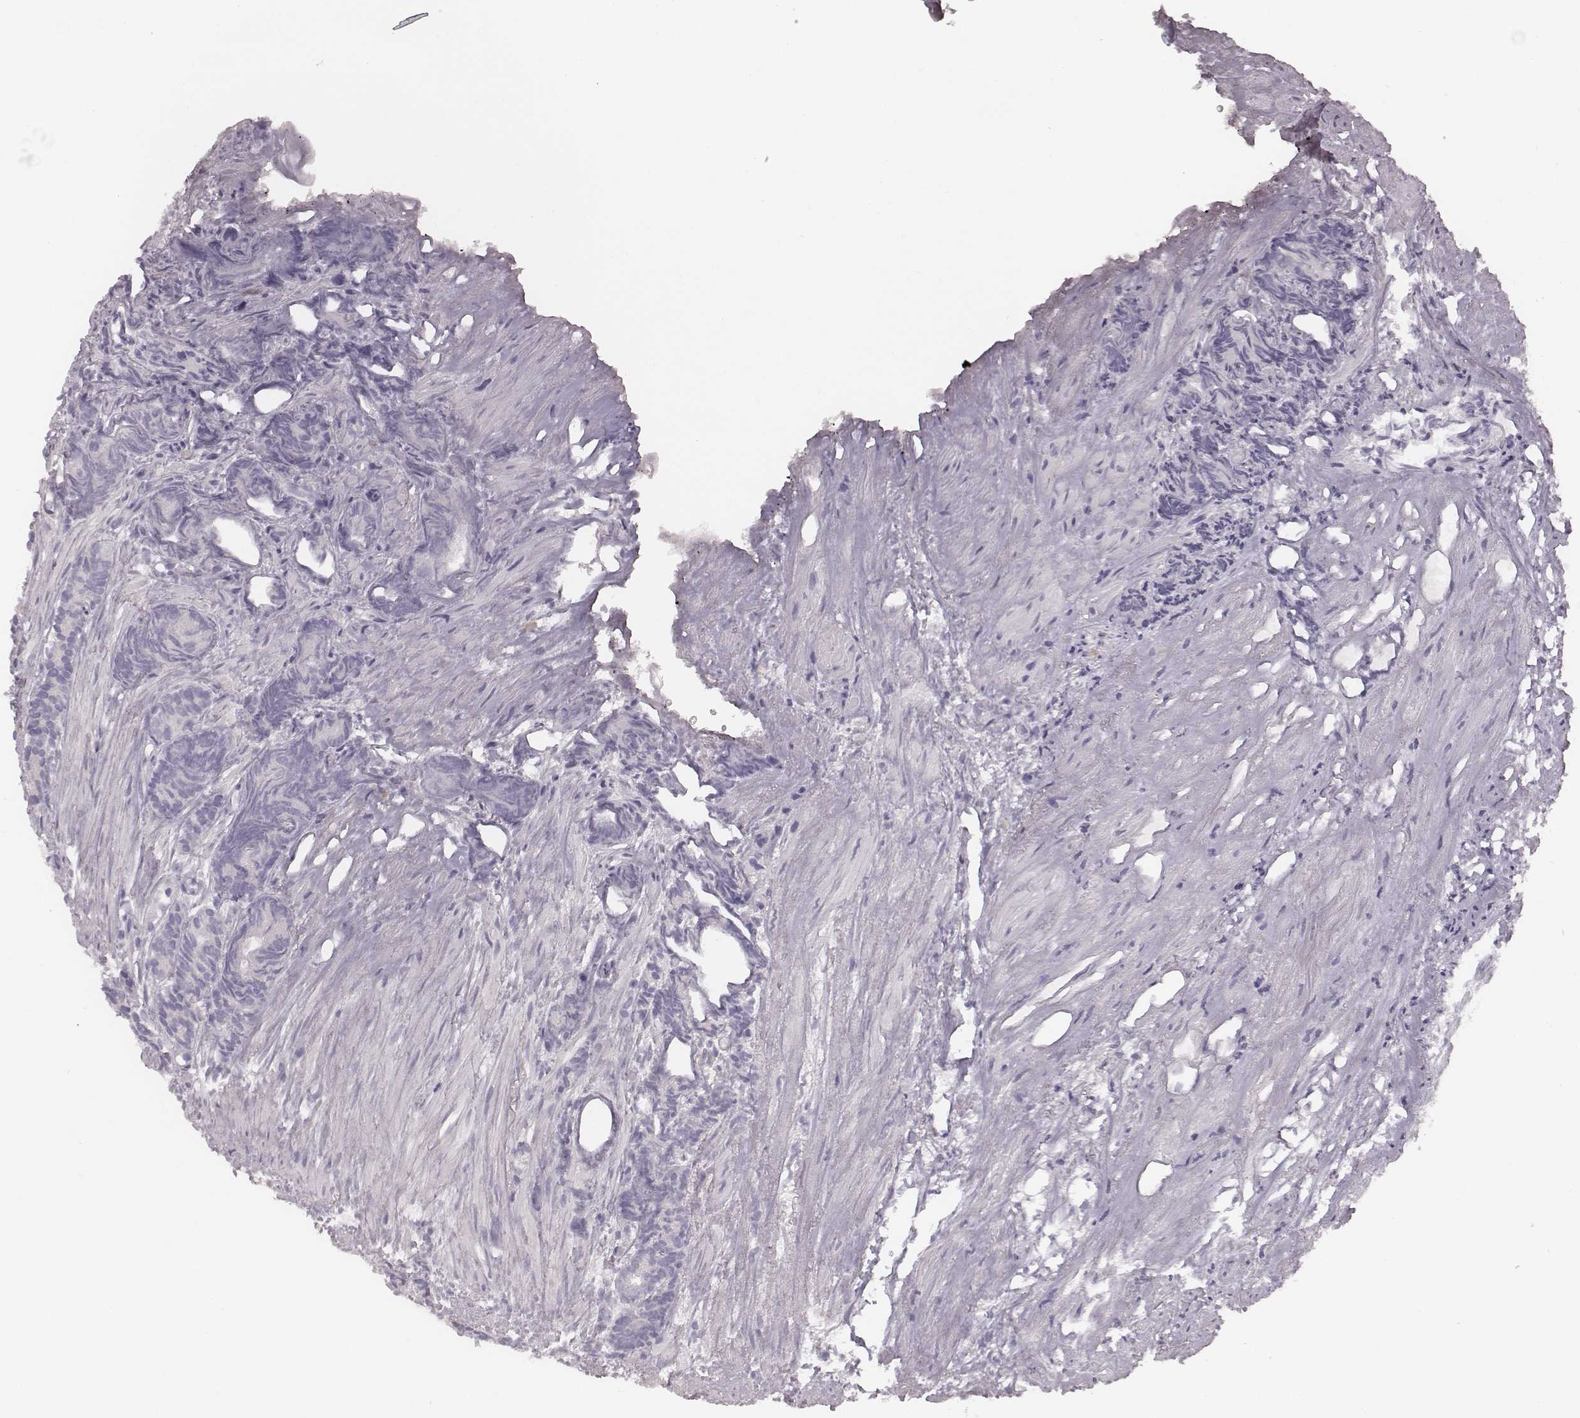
{"staining": {"intensity": "negative", "quantity": "none", "location": "none"}, "tissue": "prostate cancer", "cell_type": "Tumor cells", "image_type": "cancer", "snomed": [{"axis": "morphology", "description": "Adenocarcinoma, High grade"}, {"axis": "topography", "description": "Prostate"}], "caption": "Immunohistochemical staining of human prostate cancer shows no significant staining in tumor cells.", "gene": "RPGRIP1", "patient": {"sex": "male", "age": 84}}